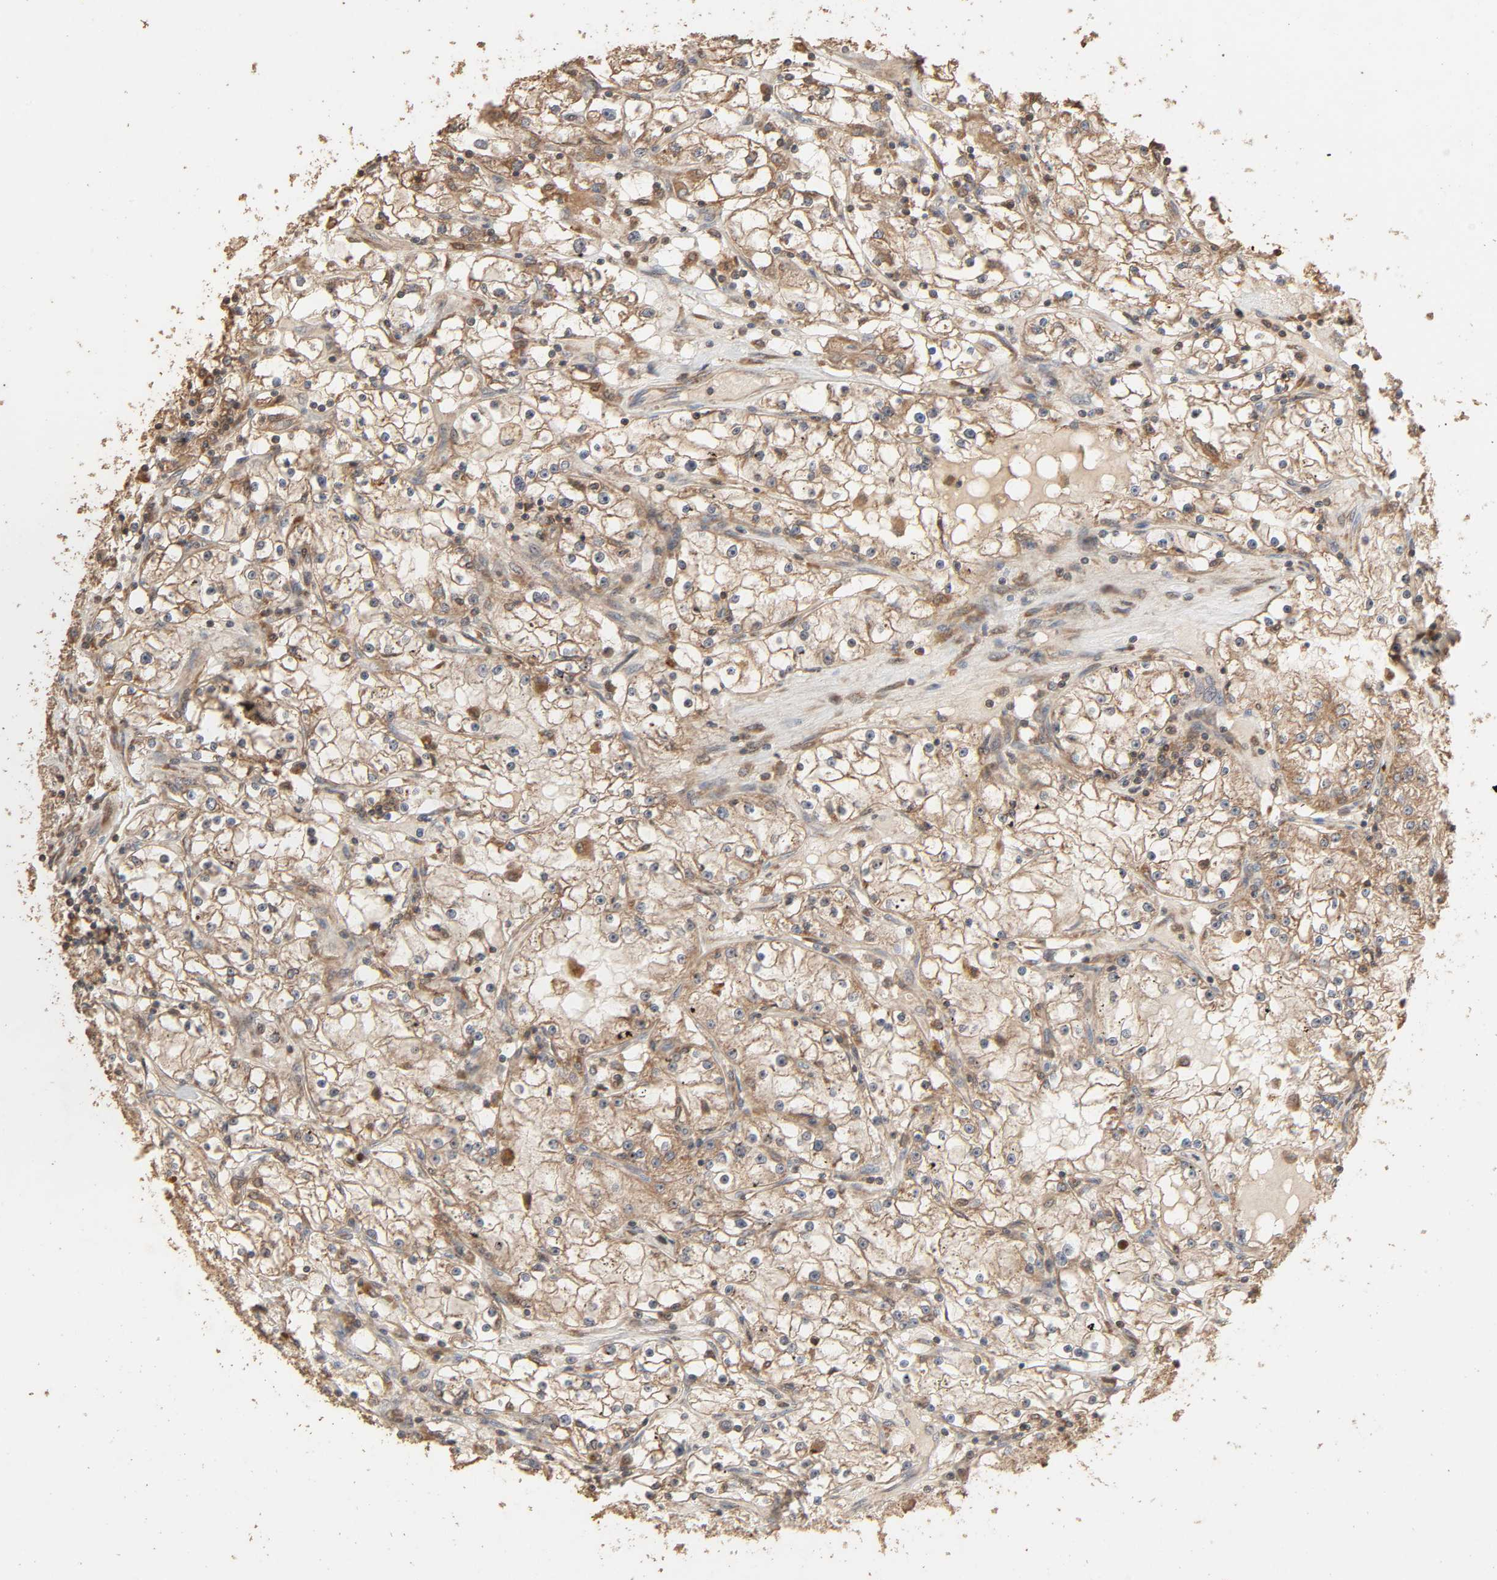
{"staining": {"intensity": "moderate", "quantity": "25%-75%", "location": "cytoplasmic/membranous"}, "tissue": "renal cancer", "cell_type": "Tumor cells", "image_type": "cancer", "snomed": [{"axis": "morphology", "description": "Adenocarcinoma, NOS"}, {"axis": "topography", "description": "Kidney"}], "caption": "Tumor cells exhibit moderate cytoplasmic/membranous positivity in about 25%-75% of cells in renal cancer.", "gene": "RPS6KA6", "patient": {"sex": "male", "age": 56}}